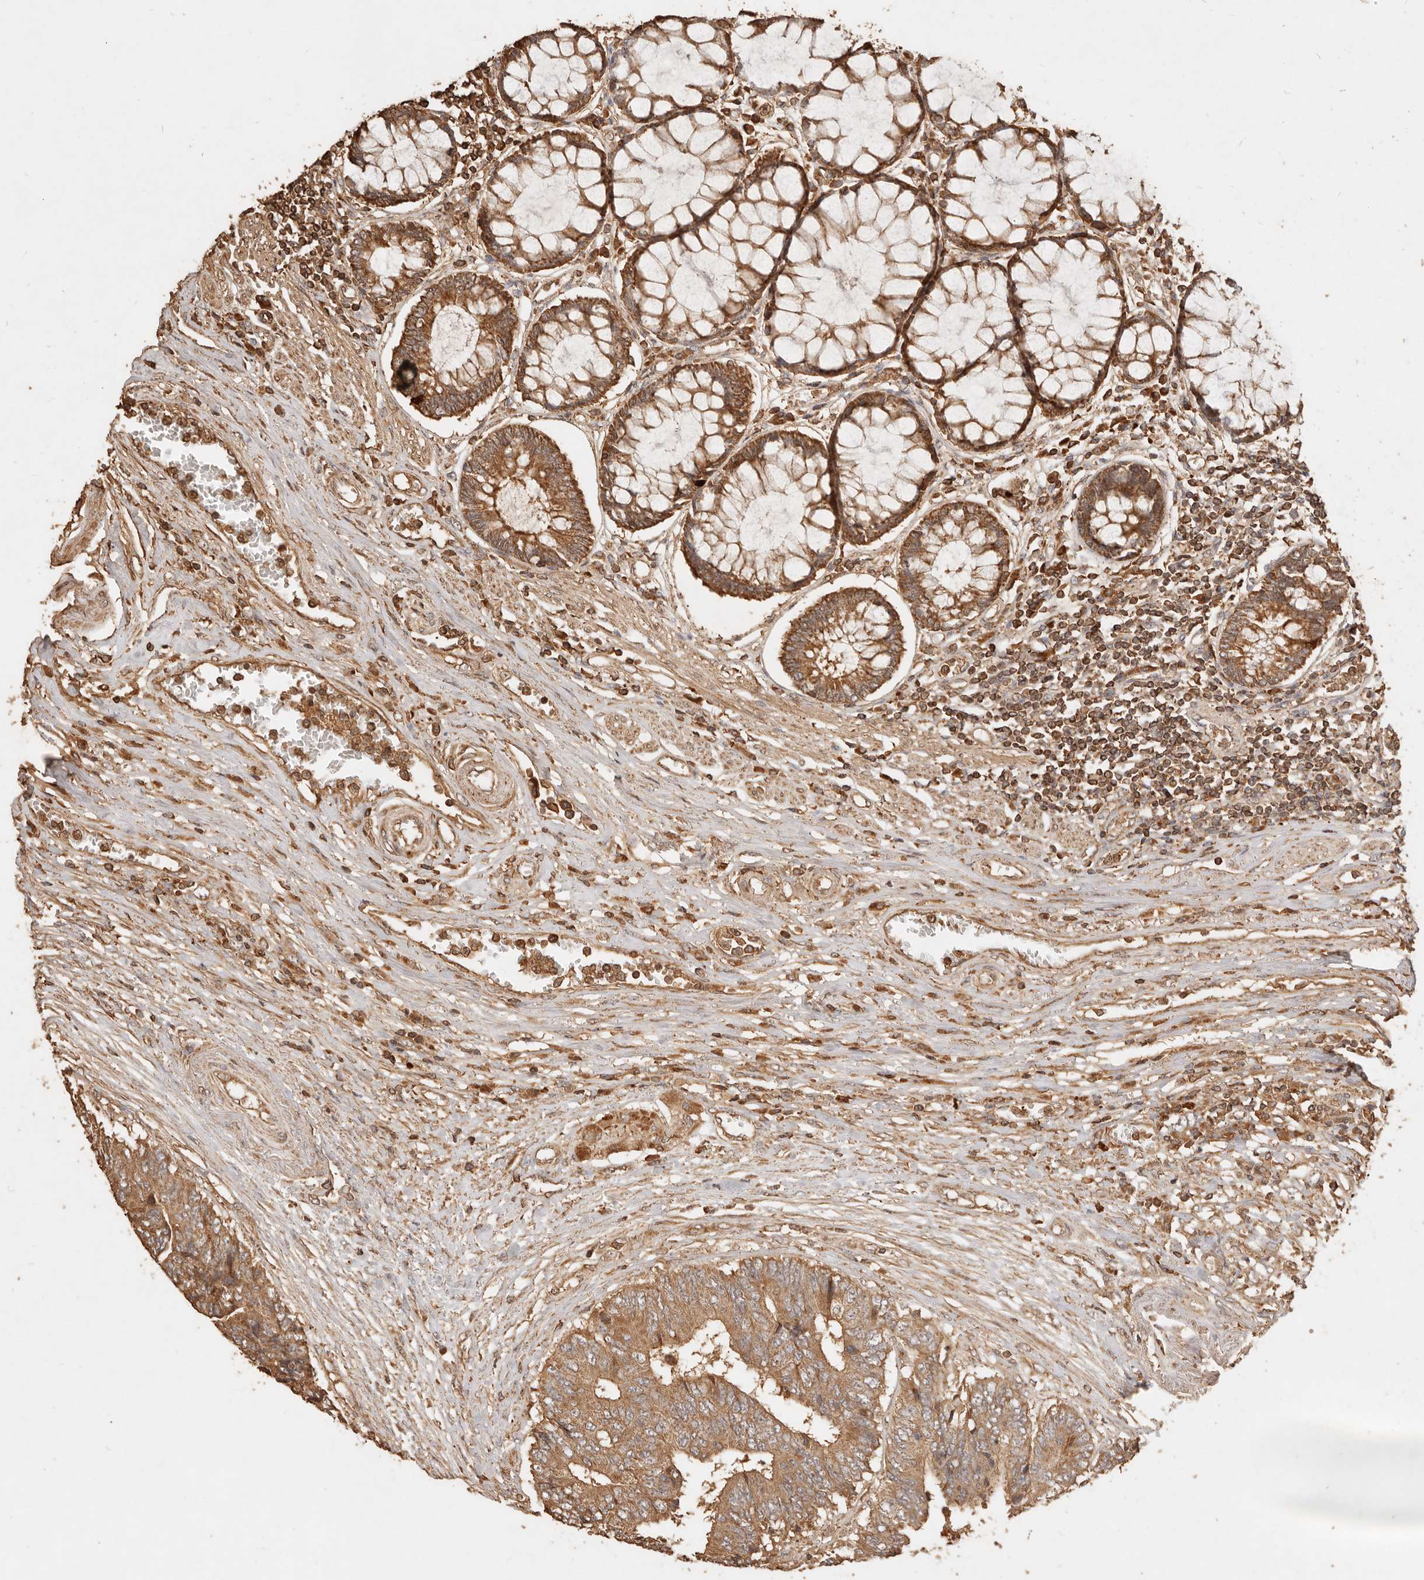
{"staining": {"intensity": "moderate", "quantity": ">75%", "location": "cytoplasmic/membranous"}, "tissue": "colorectal cancer", "cell_type": "Tumor cells", "image_type": "cancer", "snomed": [{"axis": "morphology", "description": "Adenocarcinoma, NOS"}, {"axis": "topography", "description": "Rectum"}], "caption": "Colorectal cancer tissue exhibits moderate cytoplasmic/membranous staining in about >75% of tumor cells", "gene": "FAM180B", "patient": {"sex": "male", "age": 84}}